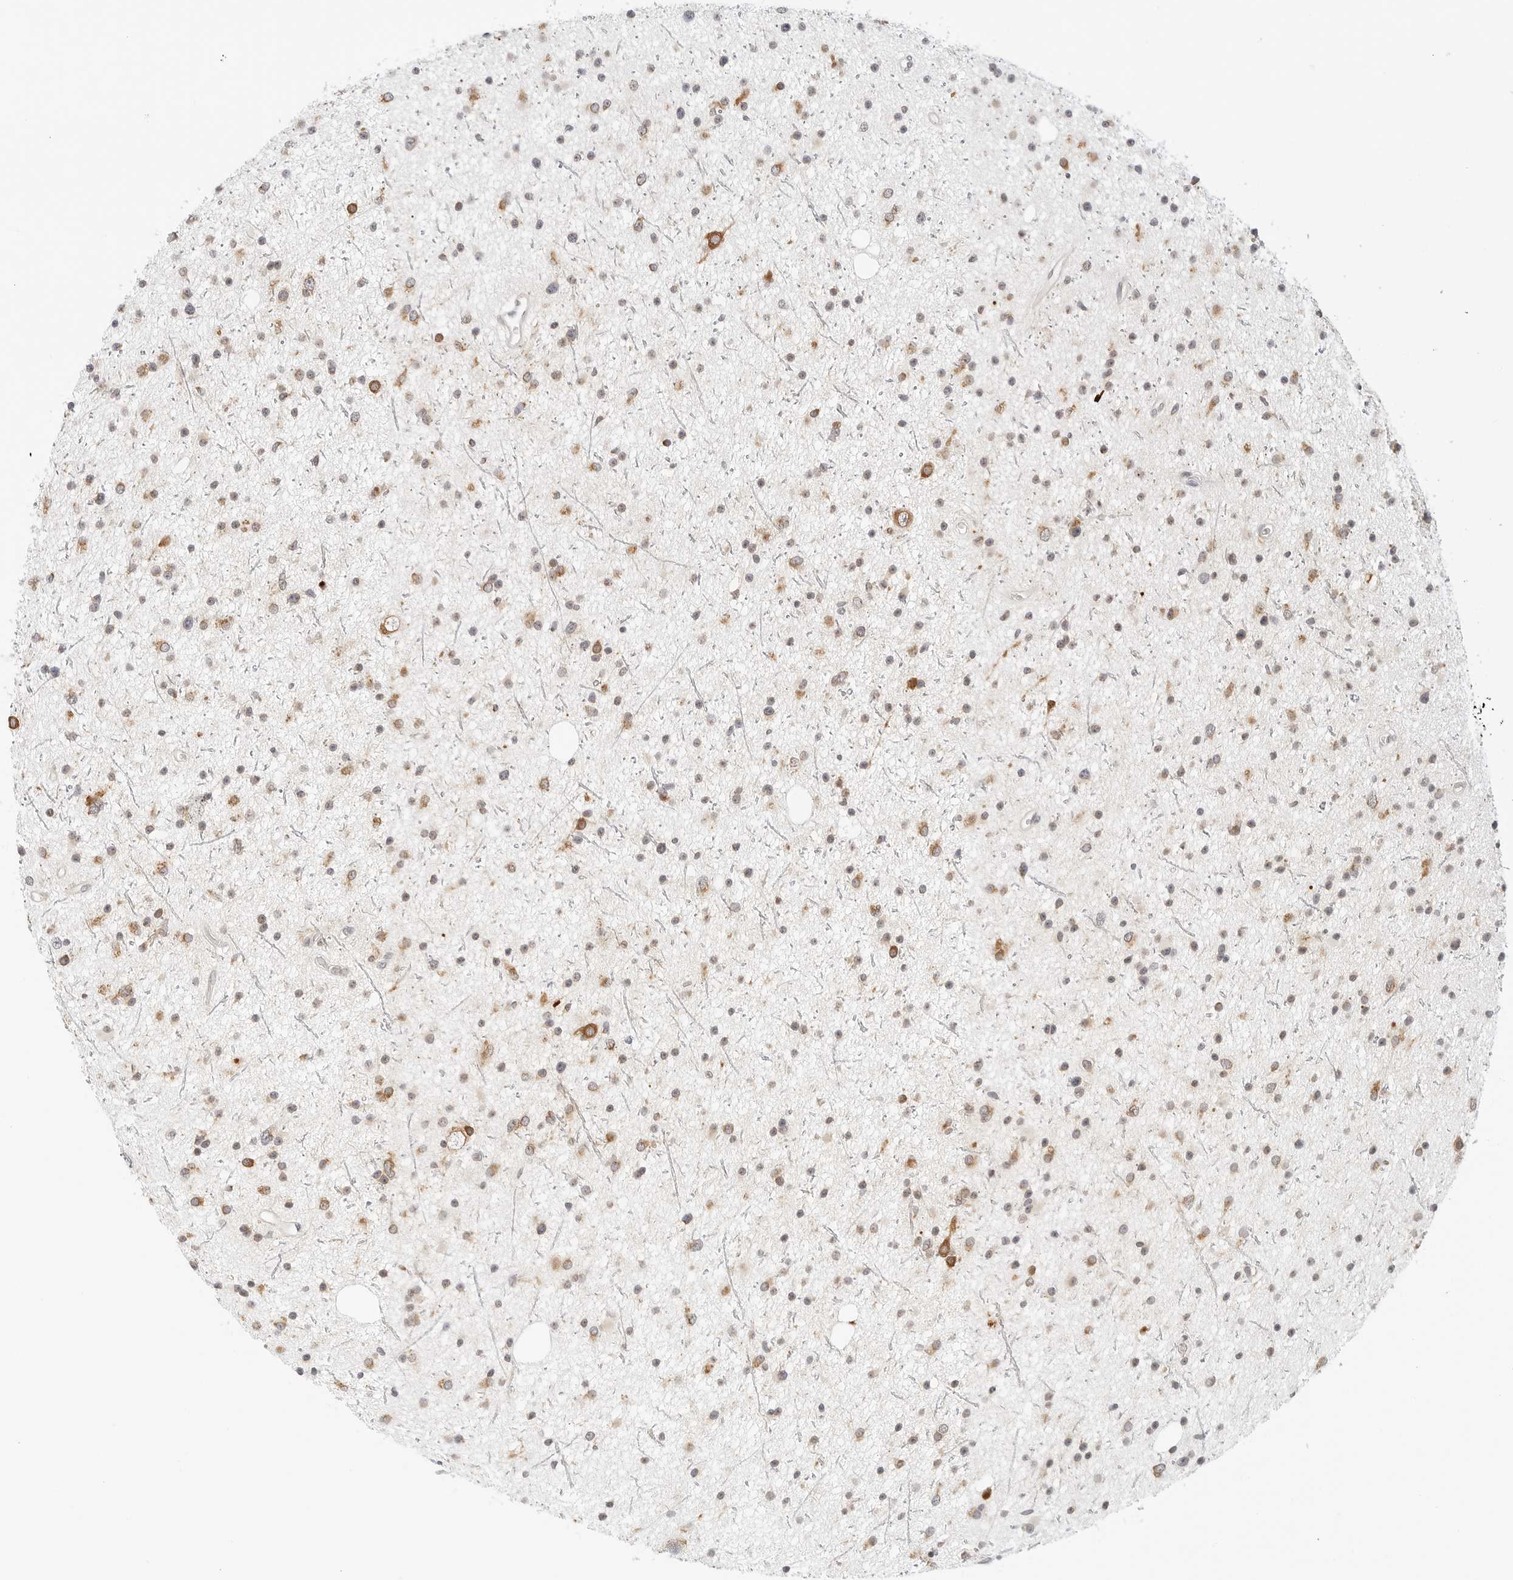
{"staining": {"intensity": "moderate", "quantity": "<25%", "location": "cytoplasmic/membranous"}, "tissue": "glioma", "cell_type": "Tumor cells", "image_type": "cancer", "snomed": [{"axis": "morphology", "description": "Glioma, malignant, Low grade"}, {"axis": "topography", "description": "Cerebral cortex"}], "caption": "A micrograph of glioma stained for a protein demonstrates moderate cytoplasmic/membranous brown staining in tumor cells.", "gene": "ATL1", "patient": {"sex": "female", "age": 39}}